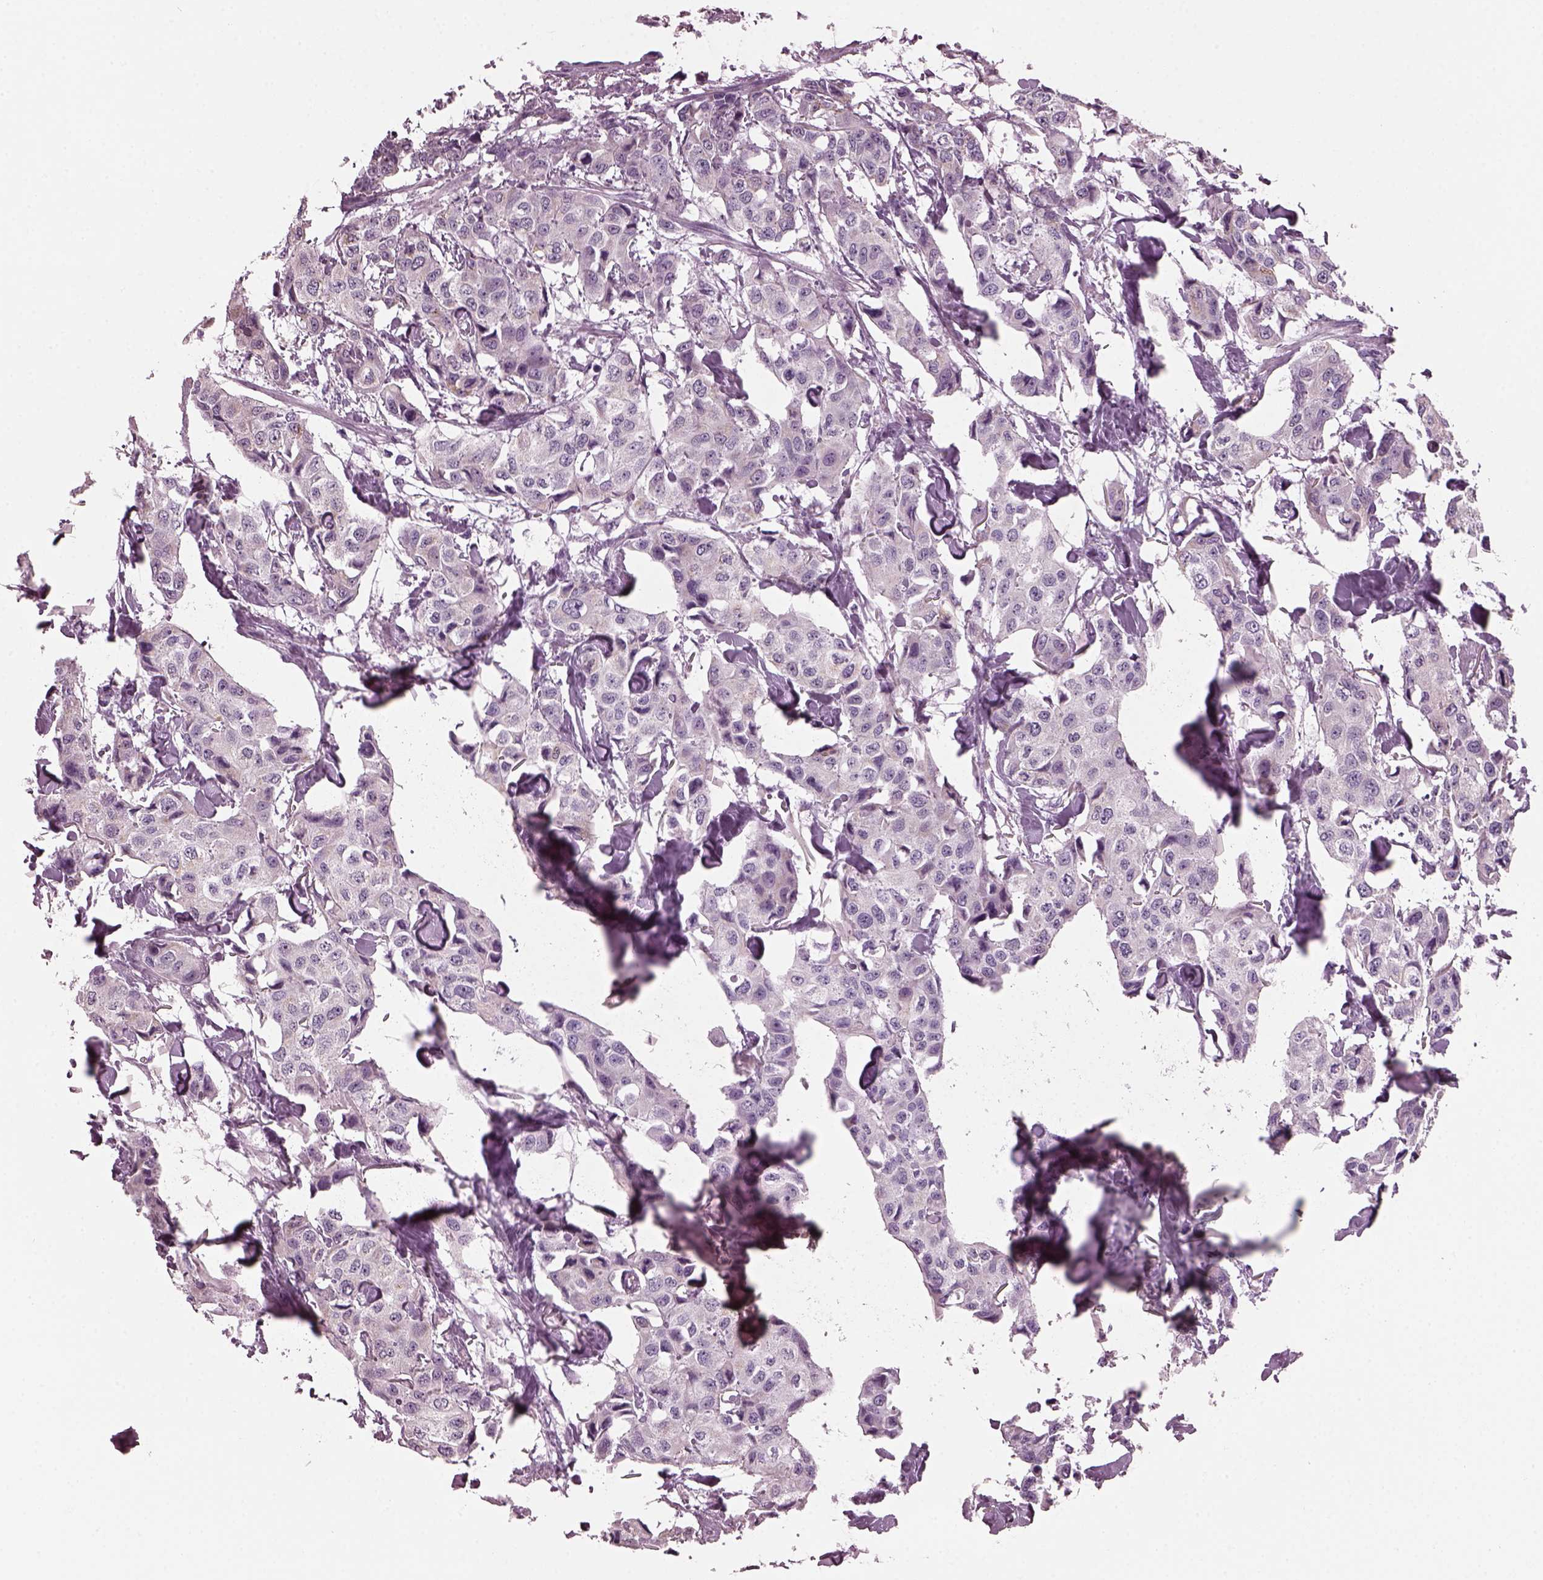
{"staining": {"intensity": "negative", "quantity": "none", "location": "none"}, "tissue": "breast cancer", "cell_type": "Tumor cells", "image_type": "cancer", "snomed": [{"axis": "morphology", "description": "Duct carcinoma"}, {"axis": "topography", "description": "Breast"}], "caption": "DAB (3,3'-diaminobenzidine) immunohistochemical staining of breast cancer (invasive ductal carcinoma) reveals no significant positivity in tumor cells. The staining was performed using DAB (3,3'-diaminobenzidine) to visualize the protein expression in brown, while the nuclei were stained in blue with hematoxylin (Magnification: 20x).", "gene": "PRR9", "patient": {"sex": "female", "age": 80}}